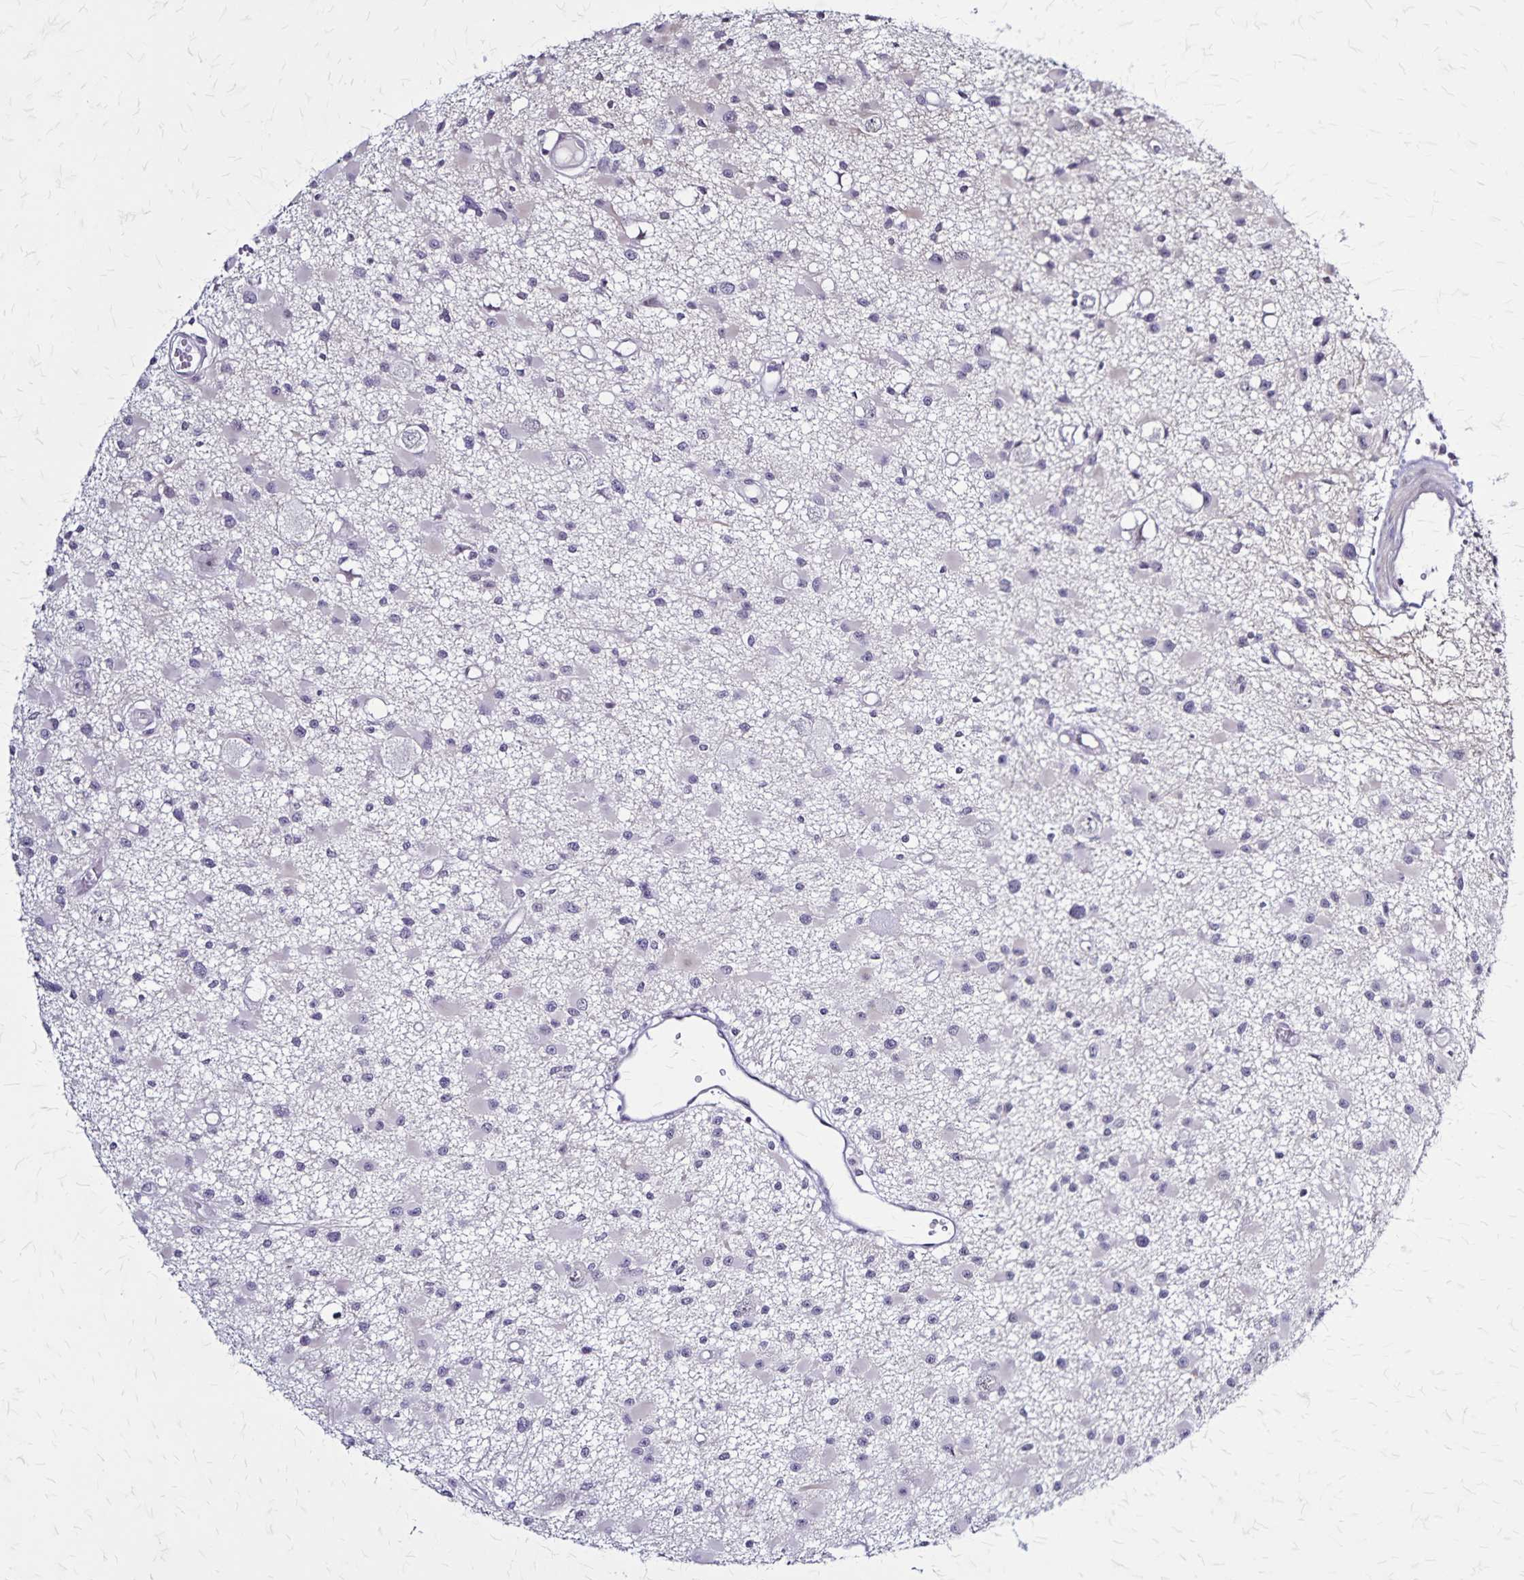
{"staining": {"intensity": "negative", "quantity": "none", "location": "none"}, "tissue": "glioma", "cell_type": "Tumor cells", "image_type": "cancer", "snomed": [{"axis": "morphology", "description": "Glioma, malignant, High grade"}, {"axis": "topography", "description": "Brain"}], "caption": "Tumor cells are negative for protein expression in human glioma.", "gene": "PLXNA4", "patient": {"sex": "male", "age": 54}}